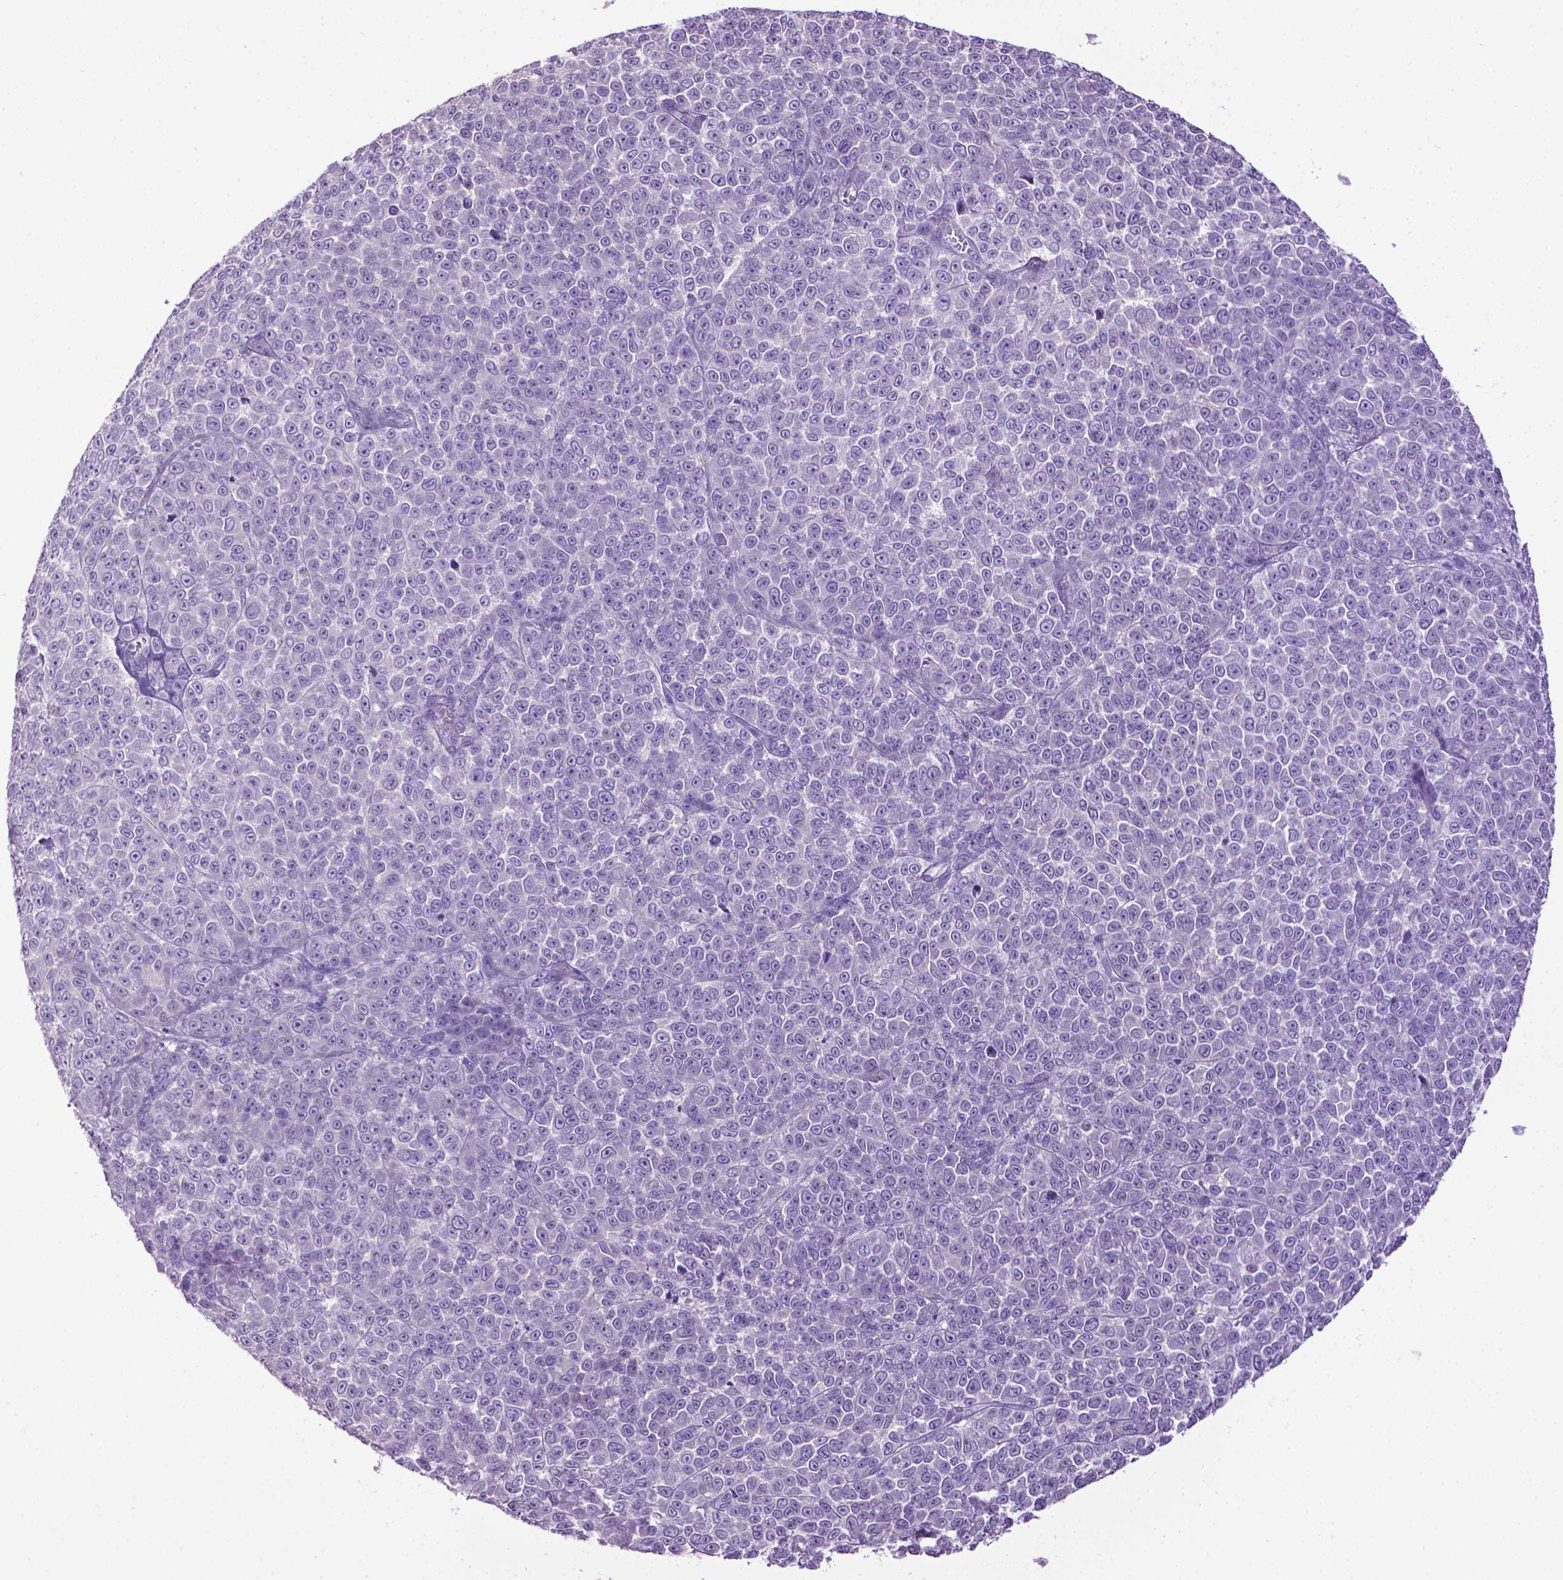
{"staining": {"intensity": "negative", "quantity": "none", "location": "none"}, "tissue": "melanoma", "cell_type": "Tumor cells", "image_type": "cancer", "snomed": [{"axis": "morphology", "description": "Malignant melanoma, NOS"}, {"axis": "topography", "description": "Skin"}], "caption": "Malignant melanoma was stained to show a protein in brown. There is no significant expression in tumor cells.", "gene": "AQP10", "patient": {"sex": "female", "age": 95}}